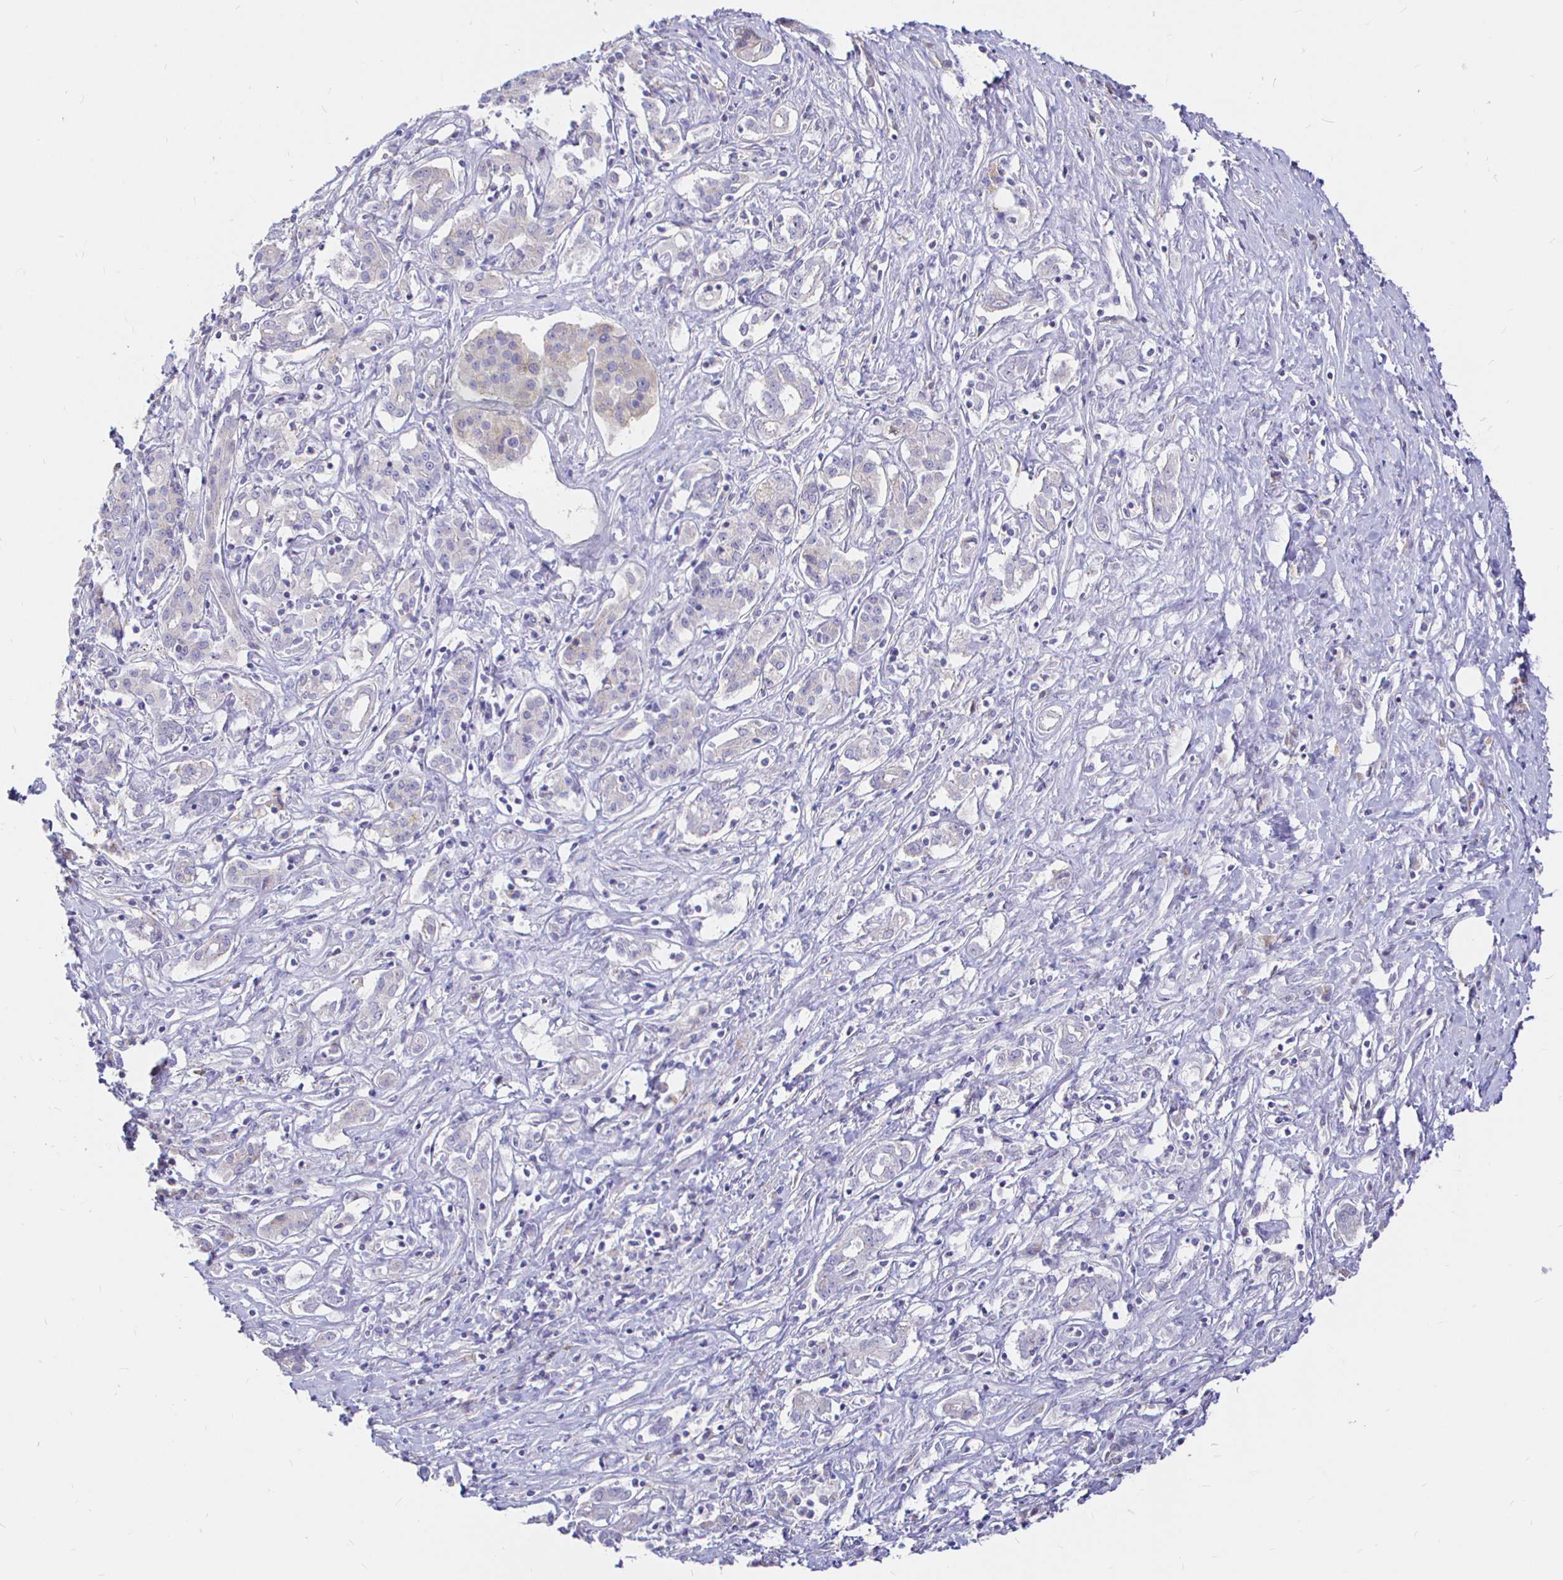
{"staining": {"intensity": "negative", "quantity": "none", "location": "none"}, "tissue": "pancreatic cancer", "cell_type": "Tumor cells", "image_type": "cancer", "snomed": [{"axis": "morphology", "description": "Adenocarcinoma, NOS"}, {"axis": "topography", "description": "Pancreas"}], "caption": "Histopathology image shows no significant protein staining in tumor cells of adenocarcinoma (pancreatic). (DAB IHC with hematoxylin counter stain).", "gene": "NECAB1", "patient": {"sex": "male", "age": 63}}